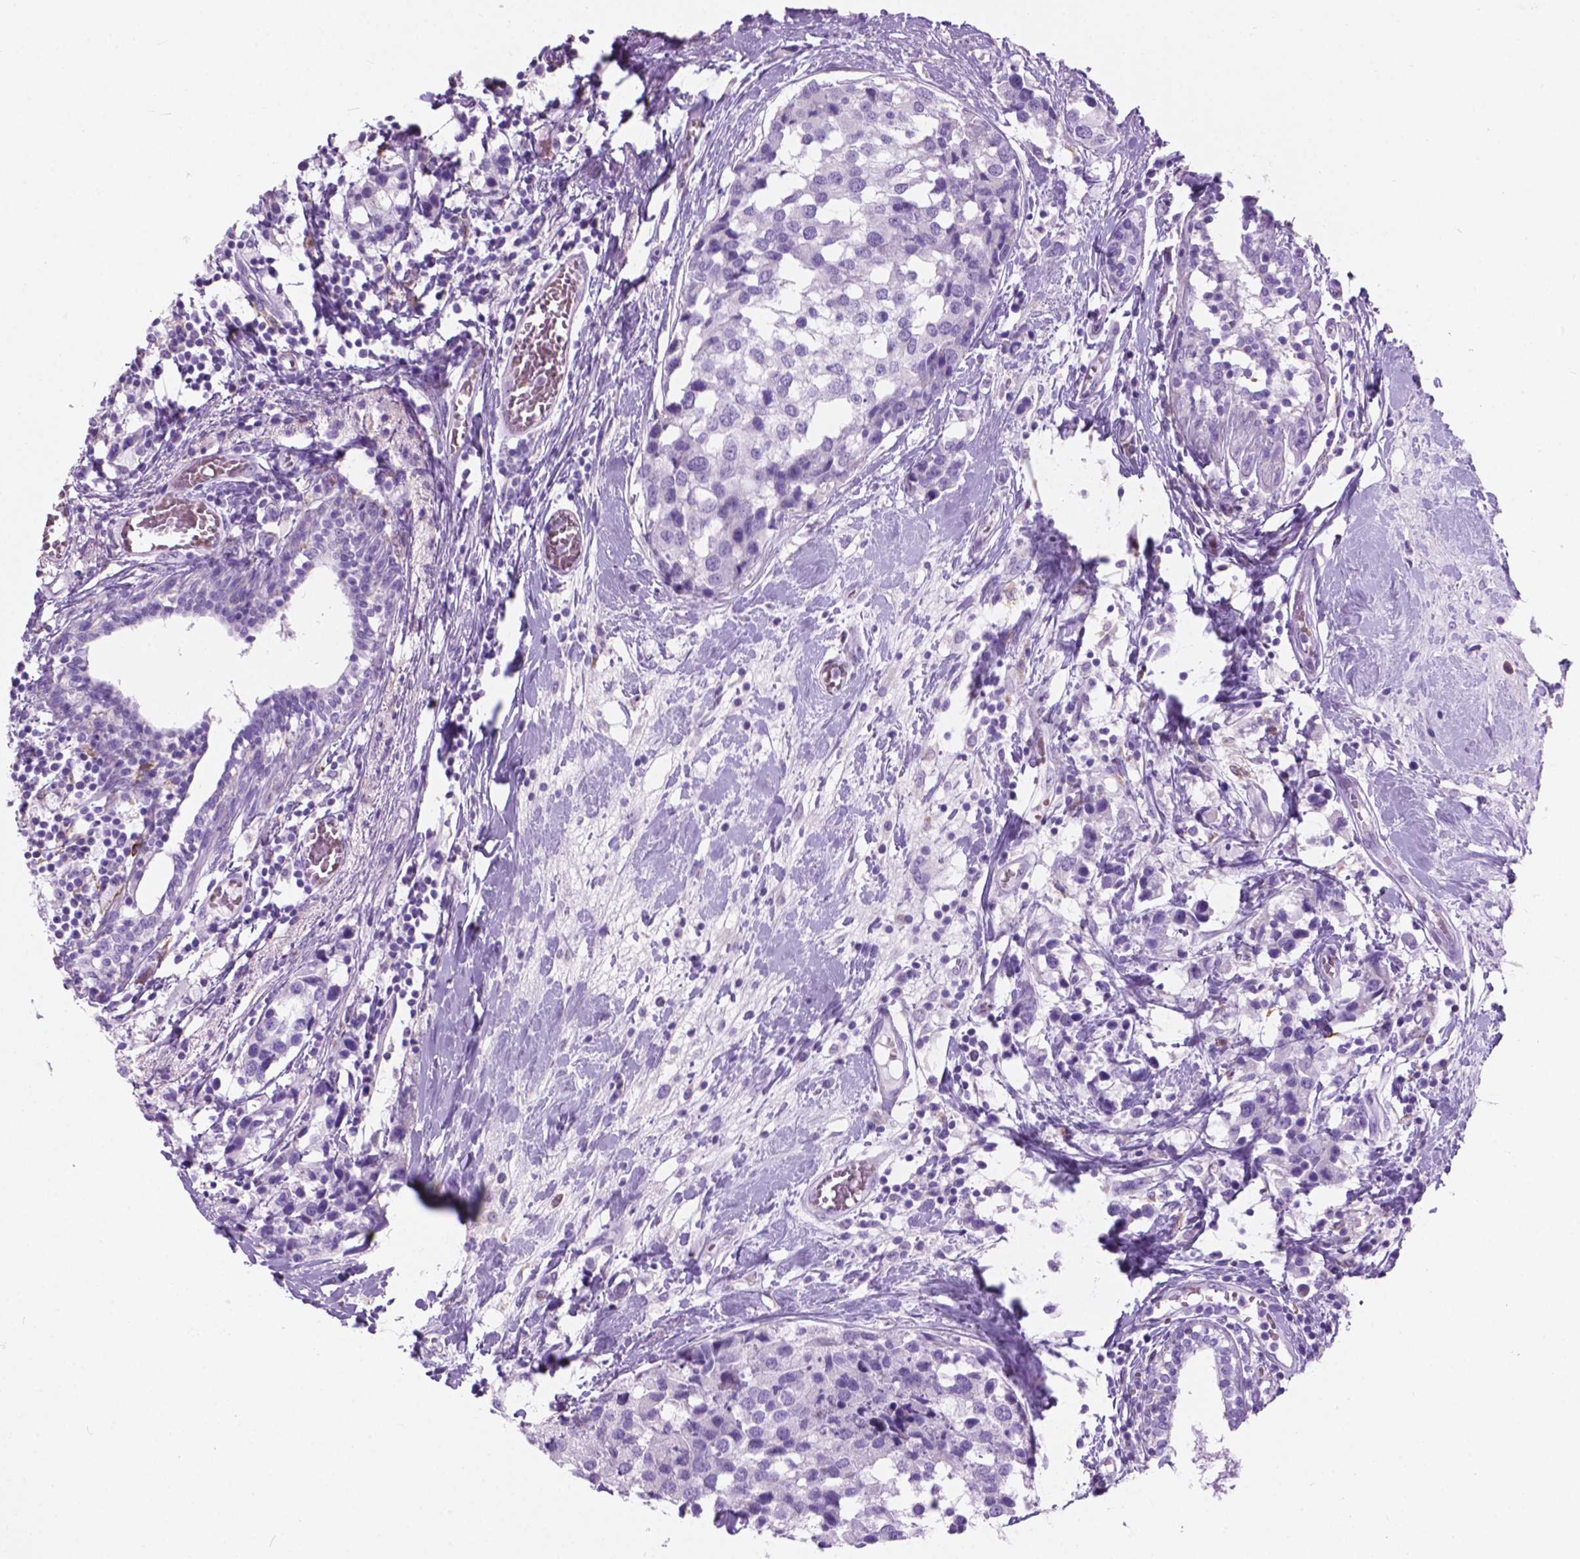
{"staining": {"intensity": "negative", "quantity": "none", "location": "none"}, "tissue": "breast cancer", "cell_type": "Tumor cells", "image_type": "cancer", "snomed": [{"axis": "morphology", "description": "Lobular carcinoma"}, {"axis": "topography", "description": "Breast"}], "caption": "Immunohistochemistry image of neoplastic tissue: breast lobular carcinoma stained with DAB shows no significant protein staining in tumor cells.", "gene": "GRIN2B", "patient": {"sex": "female", "age": 59}}